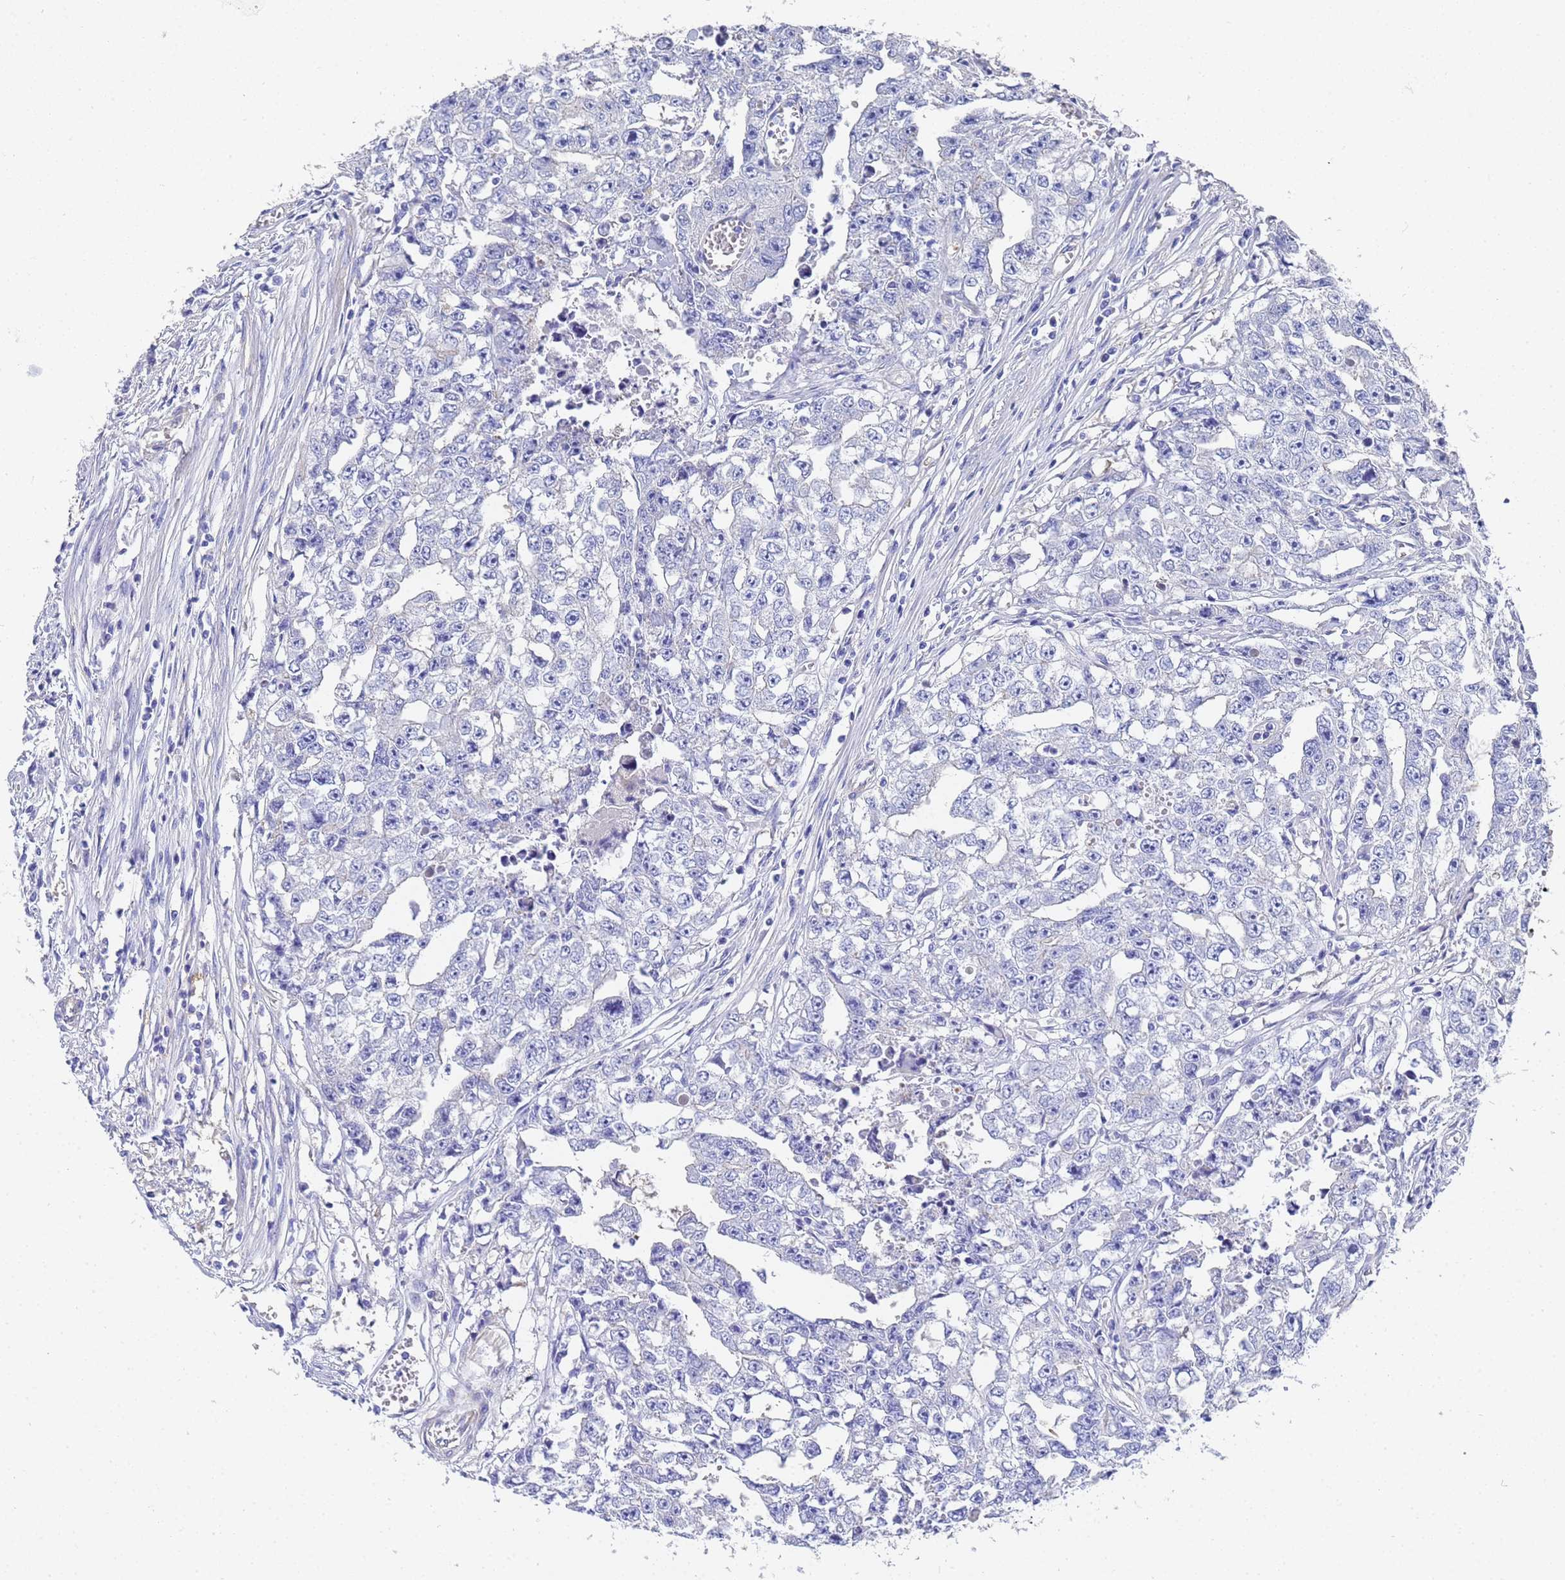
{"staining": {"intensity": "weak", "quantity": "<25%", "location": "cytoplasmic/membranous"}, "tissue": "testis cancer", "cell_type": "Tumor cells", "image_type": "cancer", "snomed": [{"axis": "morphology", "description": "Seminoma, NOS"}, {"axis": "morphology", "description": "Carcinoma, Embryonal, NOS"}, {"axis": "topography", "description": "Testis"}], "caption": "This is an IHC photomicrograph of human seminoma (testis). There is no positivity in tumor cells.", "gene": "TUBB1", "patient": {"sex": "male", "age": 43}}